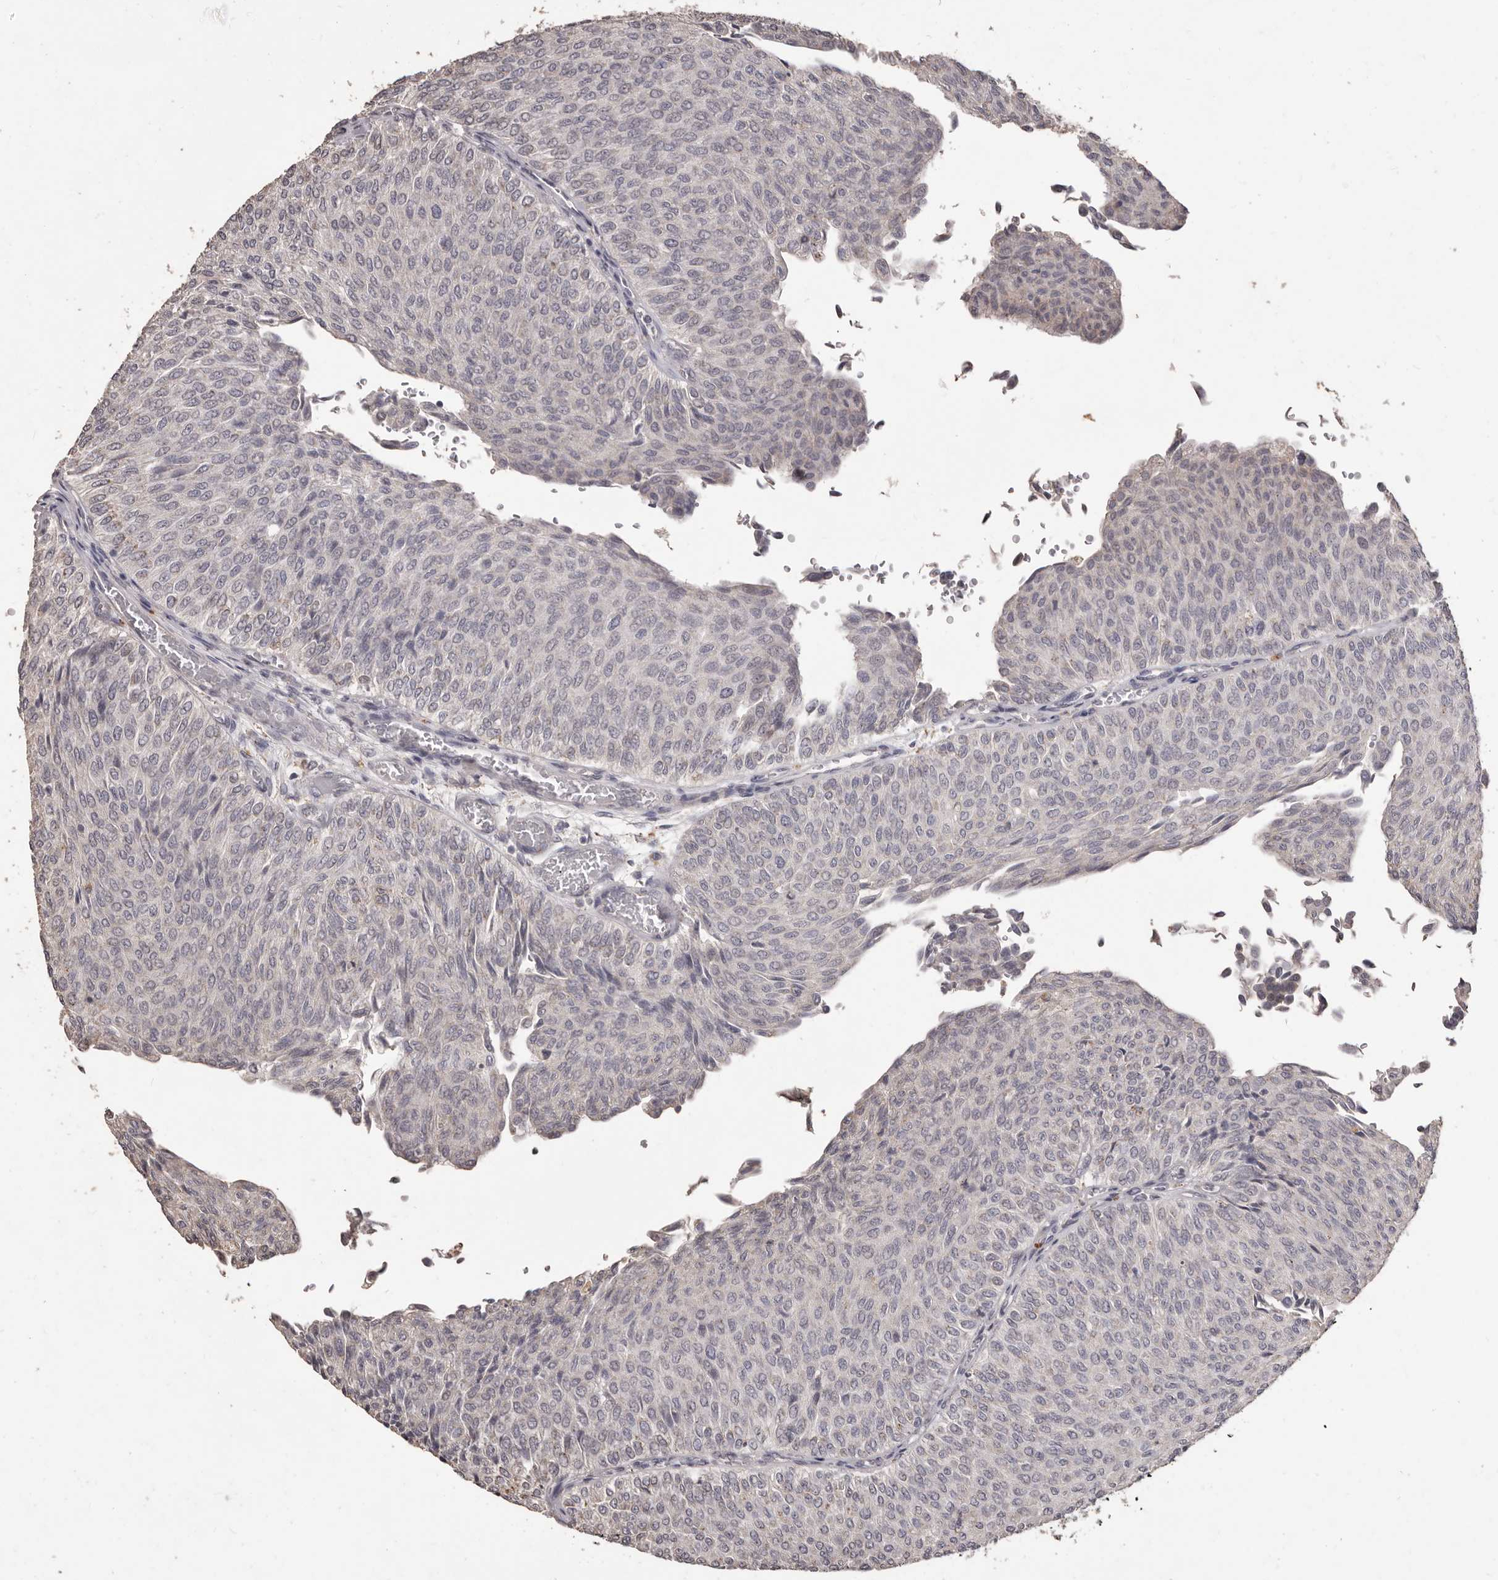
{"staining": {"intensity": "negative", "quantity": "none", "location": "none"}, "tissue": "urothelial cancer", "cell_type": "Tumor cells", "image_type": "cancer", "snomed": [{"axis": "morphology", "description": "Urothelial carcinoma, Low grade"}, {"axis": "topography", "description": "Urinary bladder"}], "caption": "This photomicrograph is of urothelial carcinoma (low-grade) stained with immunohistochemistry (IHC) to label a protein in brown with the nuclei are counter-stained blue. There is no expression in tumor cells.", "gene": "PRSS27", "patient": {"sex": "male", "age": 78}}